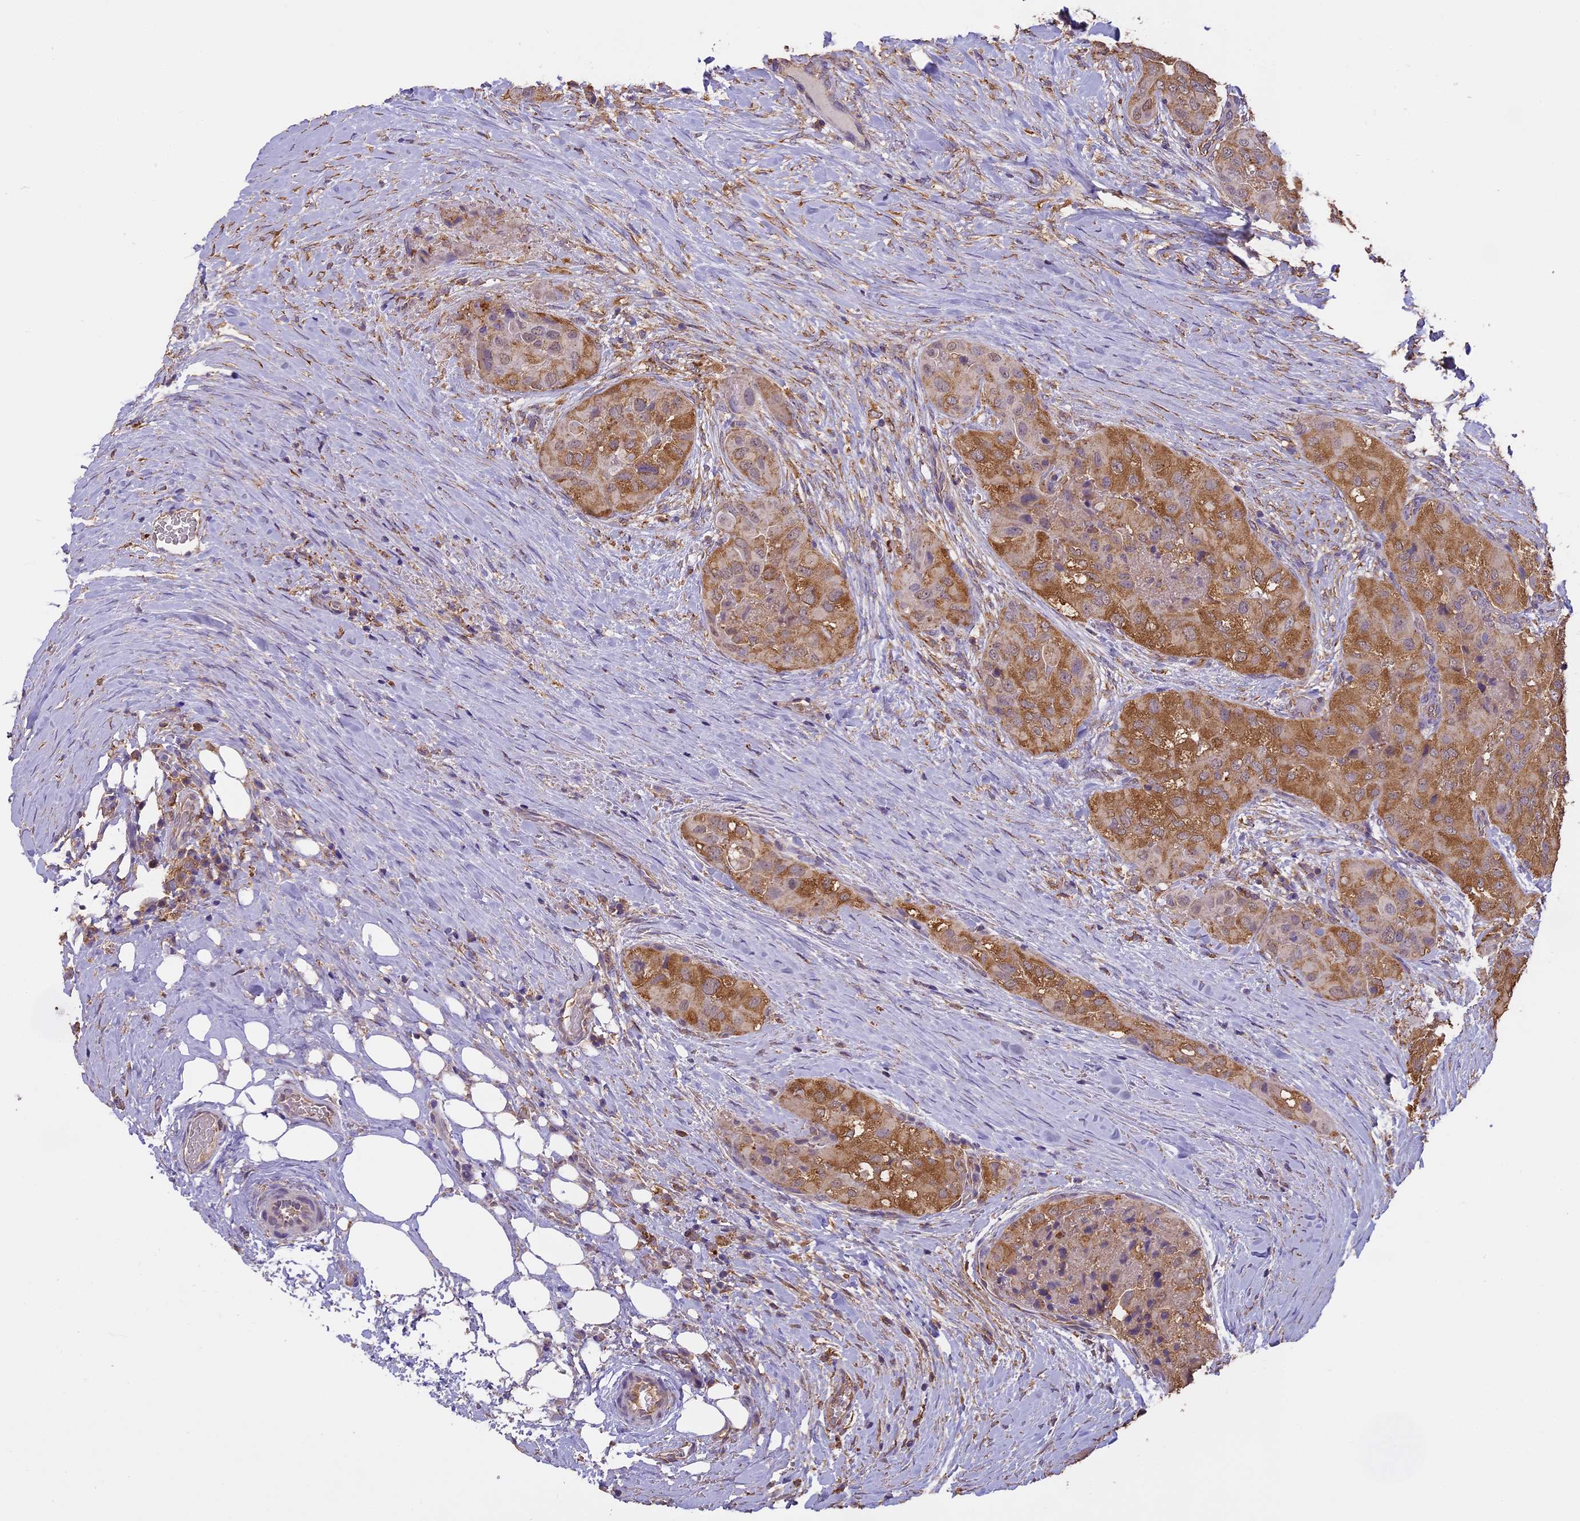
{"staining": {"intensity": "moderate", "quantity": "25%-75%", "location": "cytoplasmic/membranous"}, "tissue": "thyroid cancer", "cell_type": "Tumor cells", "image_type": "cancer", "snomed": [{"axis": "morphology", "description": "Papillary adenocarcinoma, NOS"}, {"axis": "topography", "description": "Thyroid gland"}], "caption": "DAB immunohistochemical staining of thyroid cancer (papillary adenocarcinoma) reveals moderate cytoplasmic/membranous protein staining in about 25%-75% of tumor cells.", "gene": "ARHGAP19", "patient": {"sex": "female", "age": 59}}